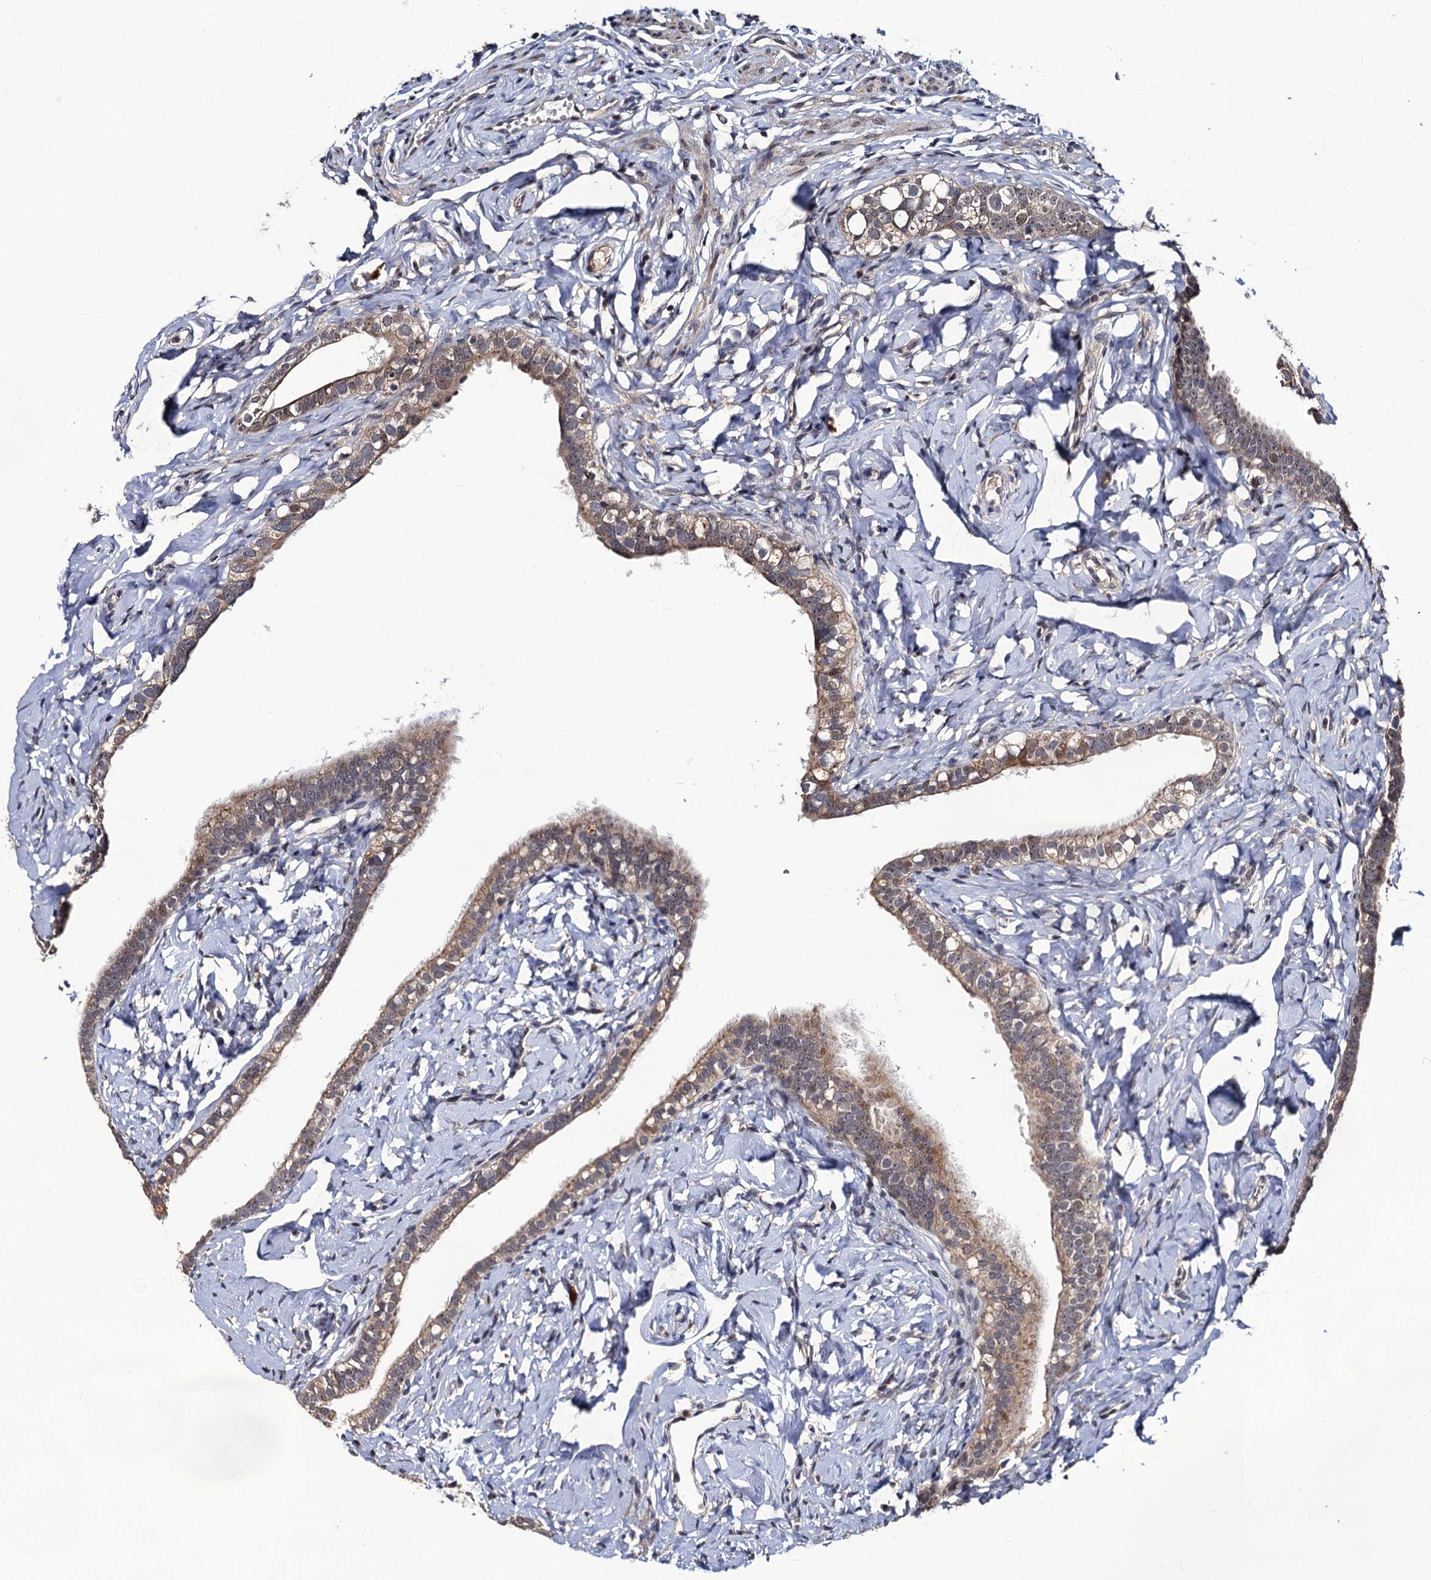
{"staining": {"intensity": "weak", "quantity": ">75%", "location": "cytoplasmic/membranous"}, "tissue": "fallopian tube", "cell_type": "Glandular cells", "image_type": "normal", "snomed": [{"axis": "morphology", "description": "Normal tissue, NOS"}, {"axis": "topography", "description": "Fallopian tube"}], "caption": "Immunohistochemistry (IHC) (DAB) staining of unremarkable human fallopian tube shows weak cytoplasmic/membranous protein staining in about >75% of glandular cells.", "gene": "LRRC63", "patient": {"sex": "female", "age": 66}}